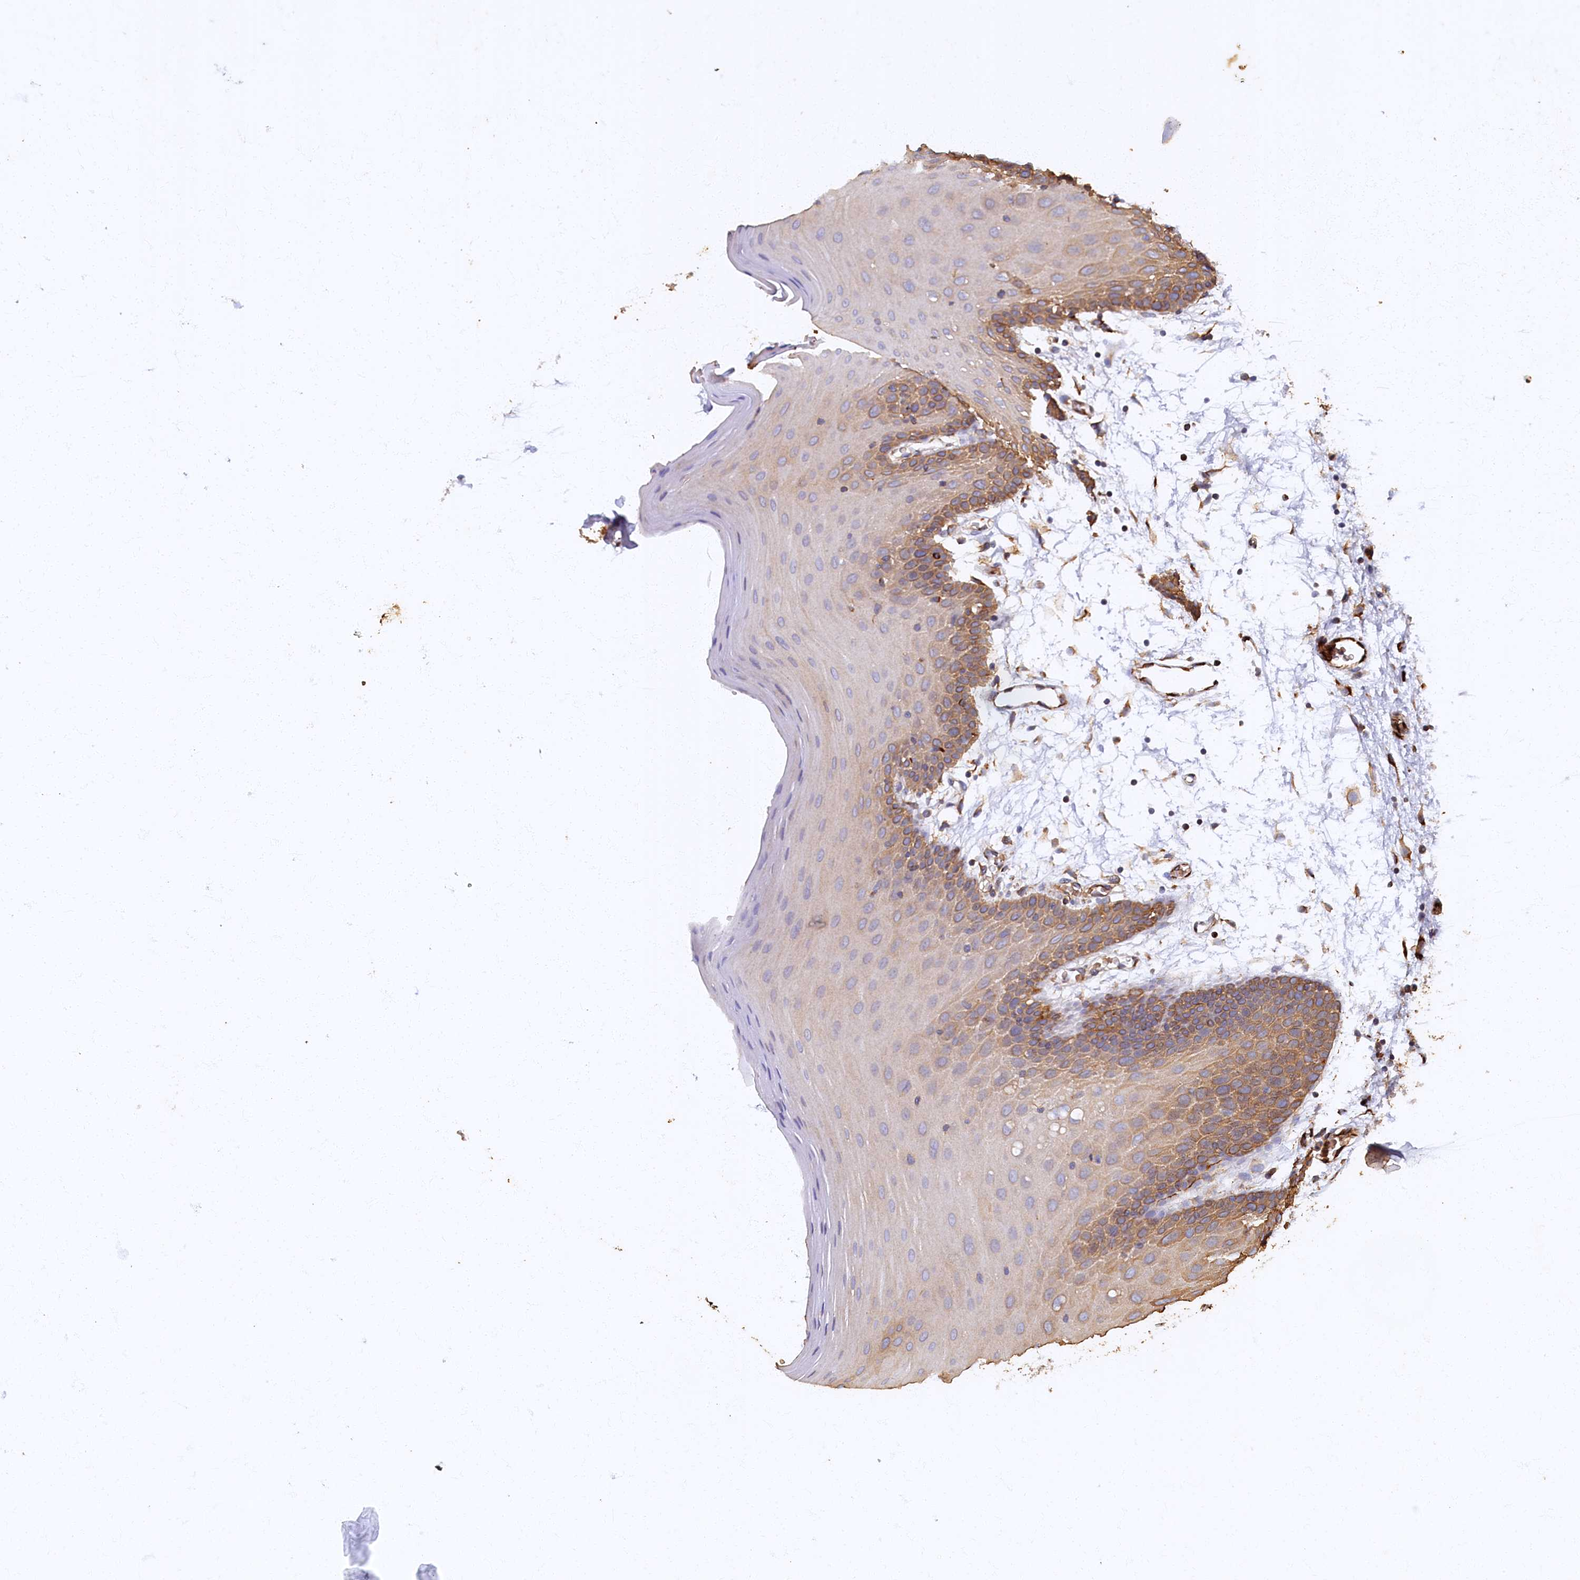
{"staining": {"intensity": "moderate", "quantity": ">75%", "location": "cytoplasmic/membranous"}, "tissue": "oral mucosa", "cell_type": "Squamous epithelial cells", "image_type": "normal", "snomed": [{"axis": "morphology", "description": "Normal tissue, NOS"}, {"axis": "topography", "description": "Skeletal muscle"}, {"axis": "topography", "description": "Oral tissue"}, {"axis": "topography", "description": "Salivary gland"}, {"axis": "topography", "description": "Peripheral nerve tissue"}], "caption": "Protein expression analysis of benign oral mucosa reveals moderate cytoplasmic/membranous positivity in approximately >75% of squamous epithelial cells.", "gene": "ARL11", "patient": {"sex": "male", "age": 54}}